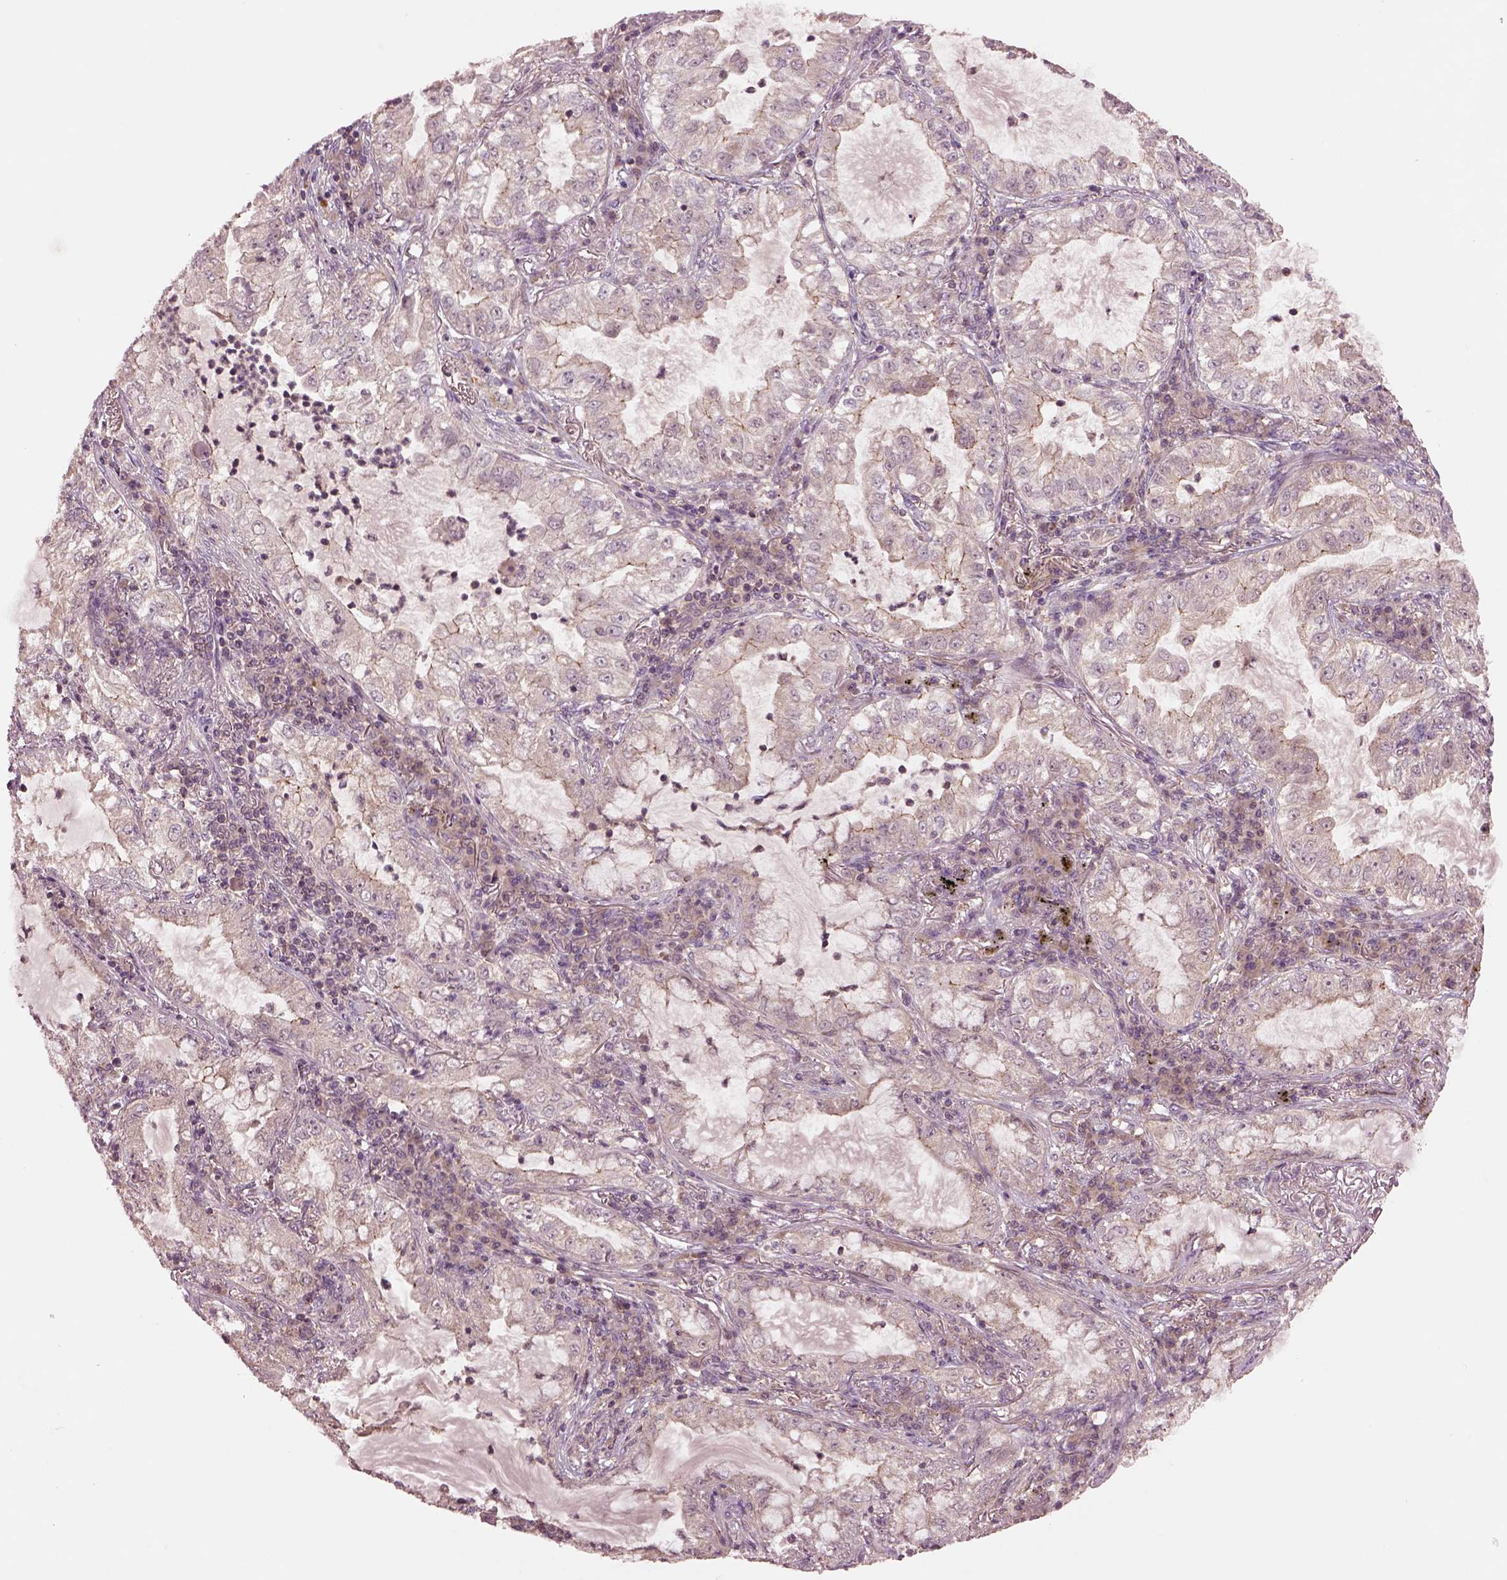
{"staining": {"intensity": "weak", "quantity": "<25%", "location": "cytoplasmic/membranous"}, "tissue": "lung cancer", "cell_type": "Tumor cells", "image_type": "cancer", "snomed": [{"axis": "morphology", "description": "Adenocarcinoma, NOS"}, {"axis": "topography", "description": "Lung"}], "caption": "Protein analysis of lung cancer reveals no significant staining in tumor cells.", "gene": "MTHFS", "patient": {"sex": "female", "age": 73}}